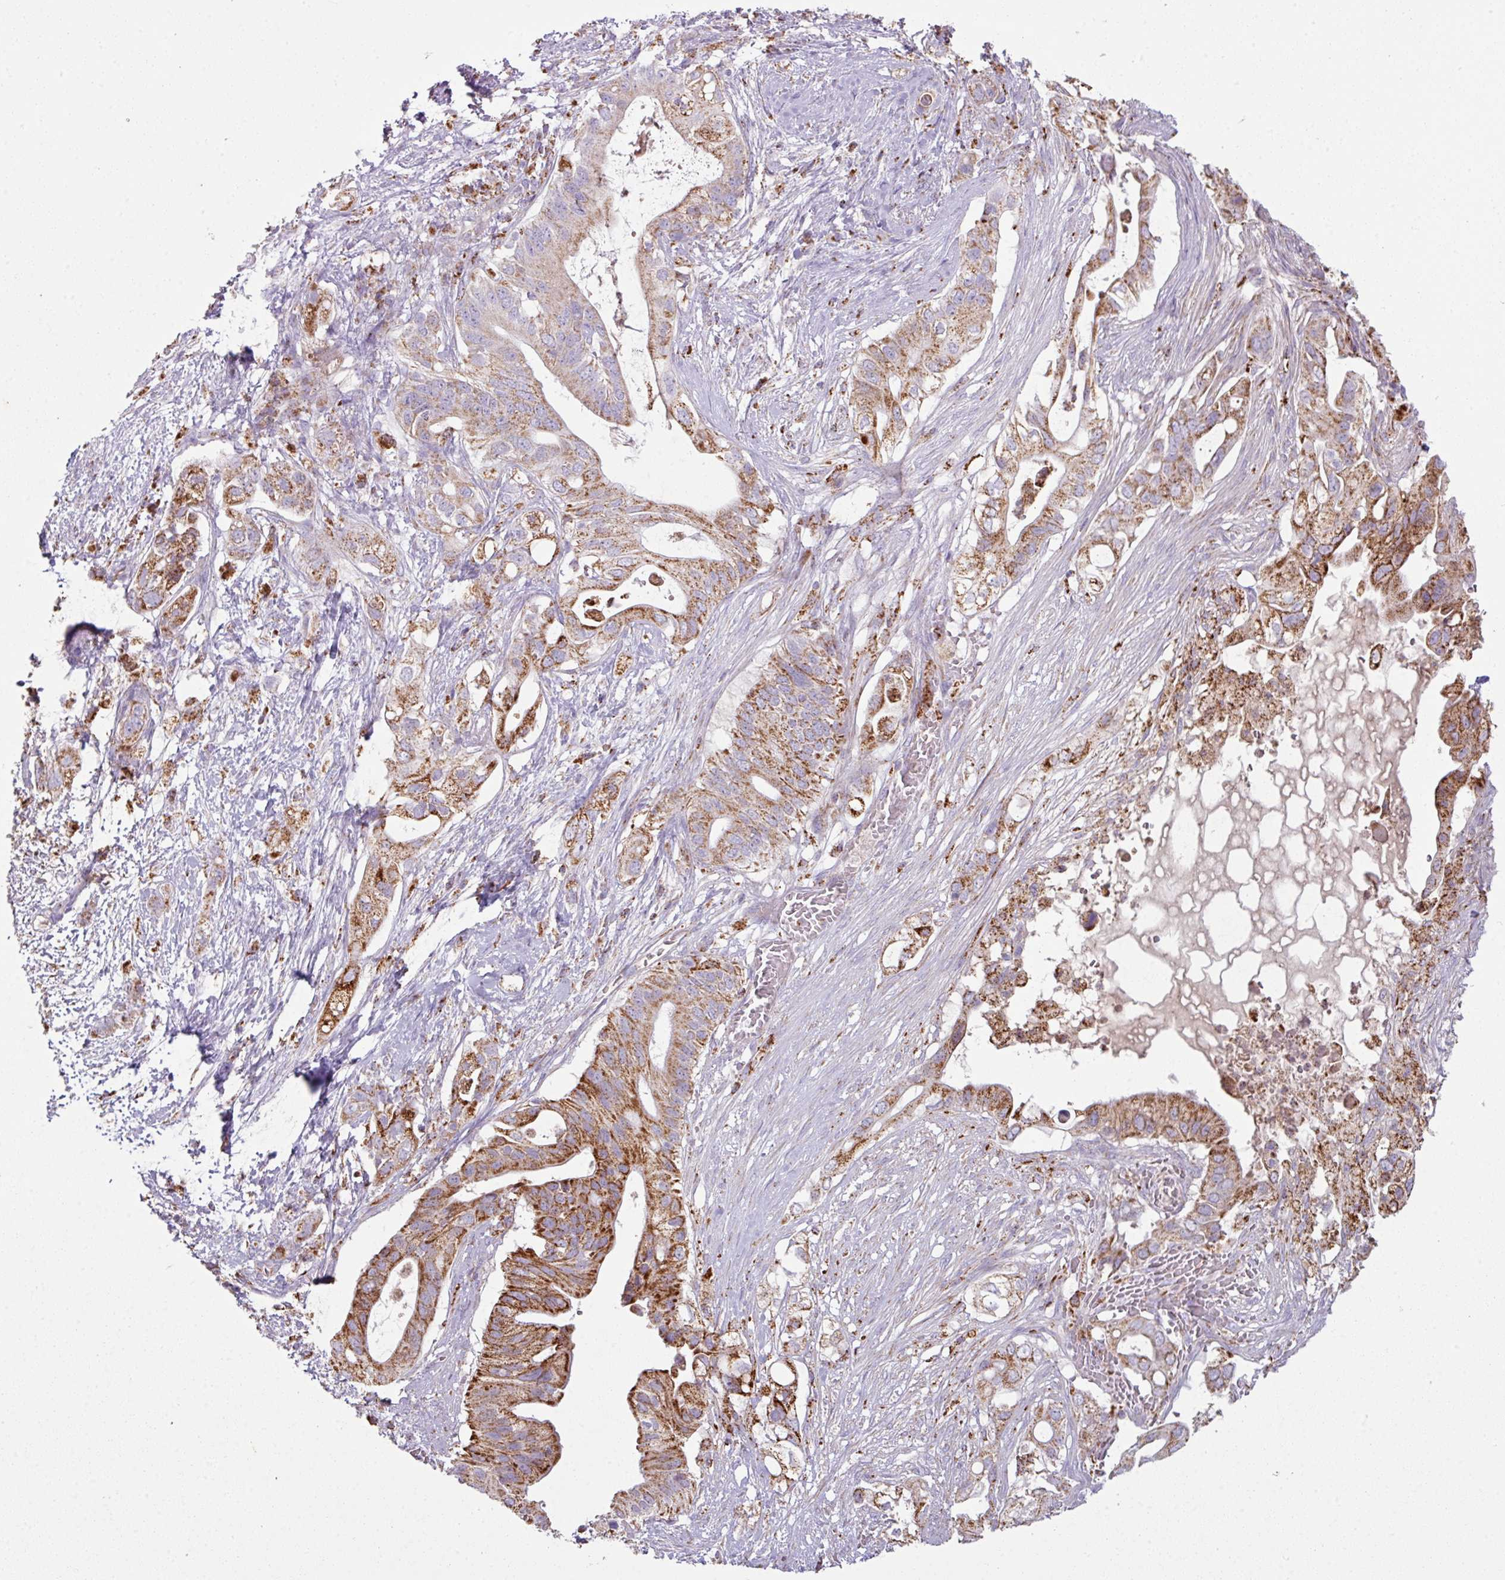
{"staining": {"intensity": "strong", "quantity": "25%-75%", "location": "cytoplasmic/membranous"}, "tissue": "pancreatic cancer", "cell_type": "Tumor cells", "image_type": "cancer", "snomed": [{"axis": "morphology", "description": "Adenocarcinoma, NOS"}, {"axis": "topography", "description": "Pancreas"}], "caption": "Protein expression by IHC reveals strong cytoplasmic/membranous expression in approximately 25%-75% of tumor cells in adenocarcinoma (pancreatic). (Brightfield microscopy of DAB IHC at high magnification).", "gene": "SQOR", "patient": {"sex": "female", "age": 72}}